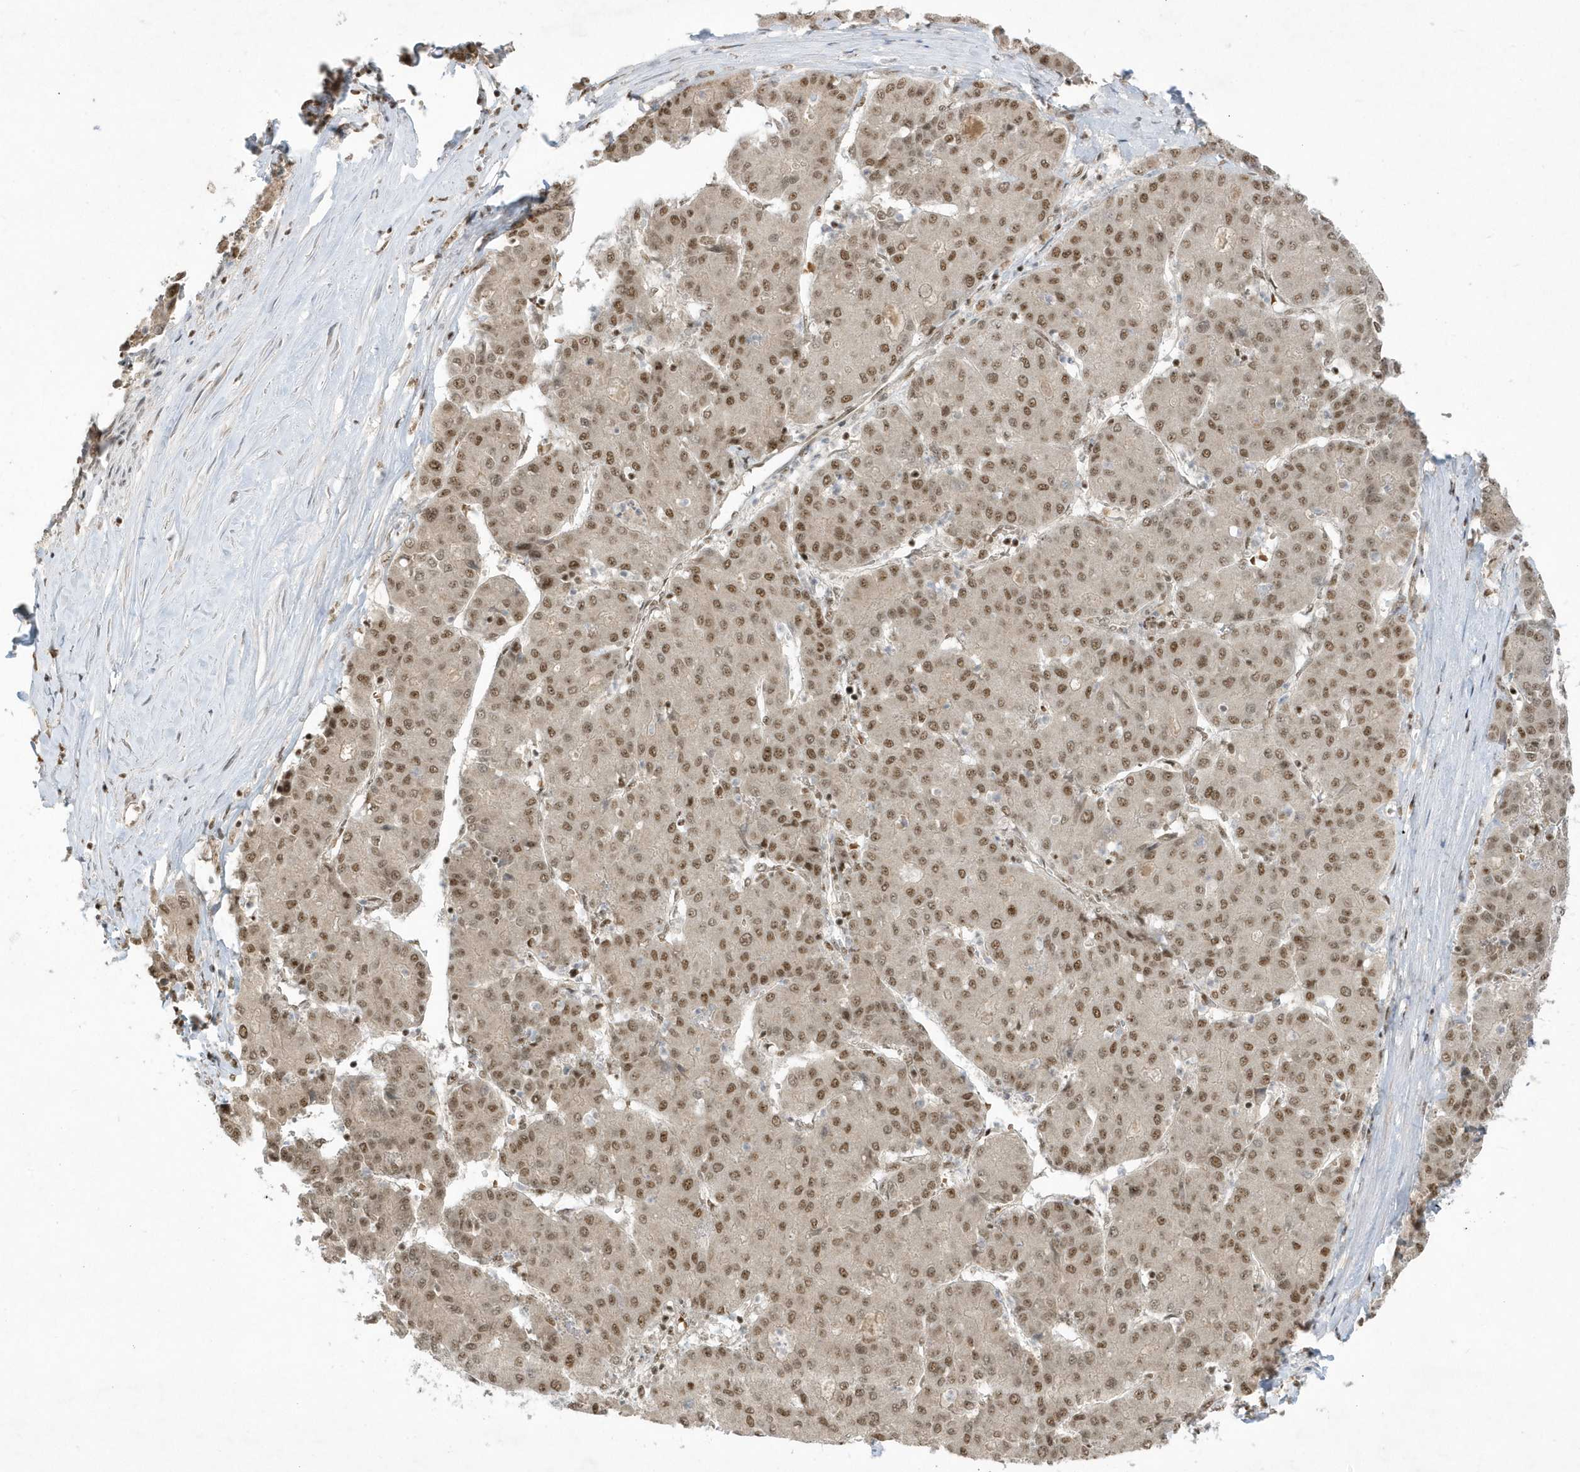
{"staining": {"intensity": "moderate", "quantity": ">75%", "location": "nuclear"}, "tissue": "liver cancer", "cell_type": "Tumor cells", "image_type": "cancer", "snomed": [{"axis": "morphology", "description": "Carcinoma, Hepatocellular, NOS"}, {"axis": "topography", "description": "Liver"}], "caption": "A brown stain highlights moderate nuclear staining of a protein in human liver cancer tumor cells. Nuclei are stained in blue.", "gene": "PPIL2", "patient": {"sex": "male", "age": 65}}